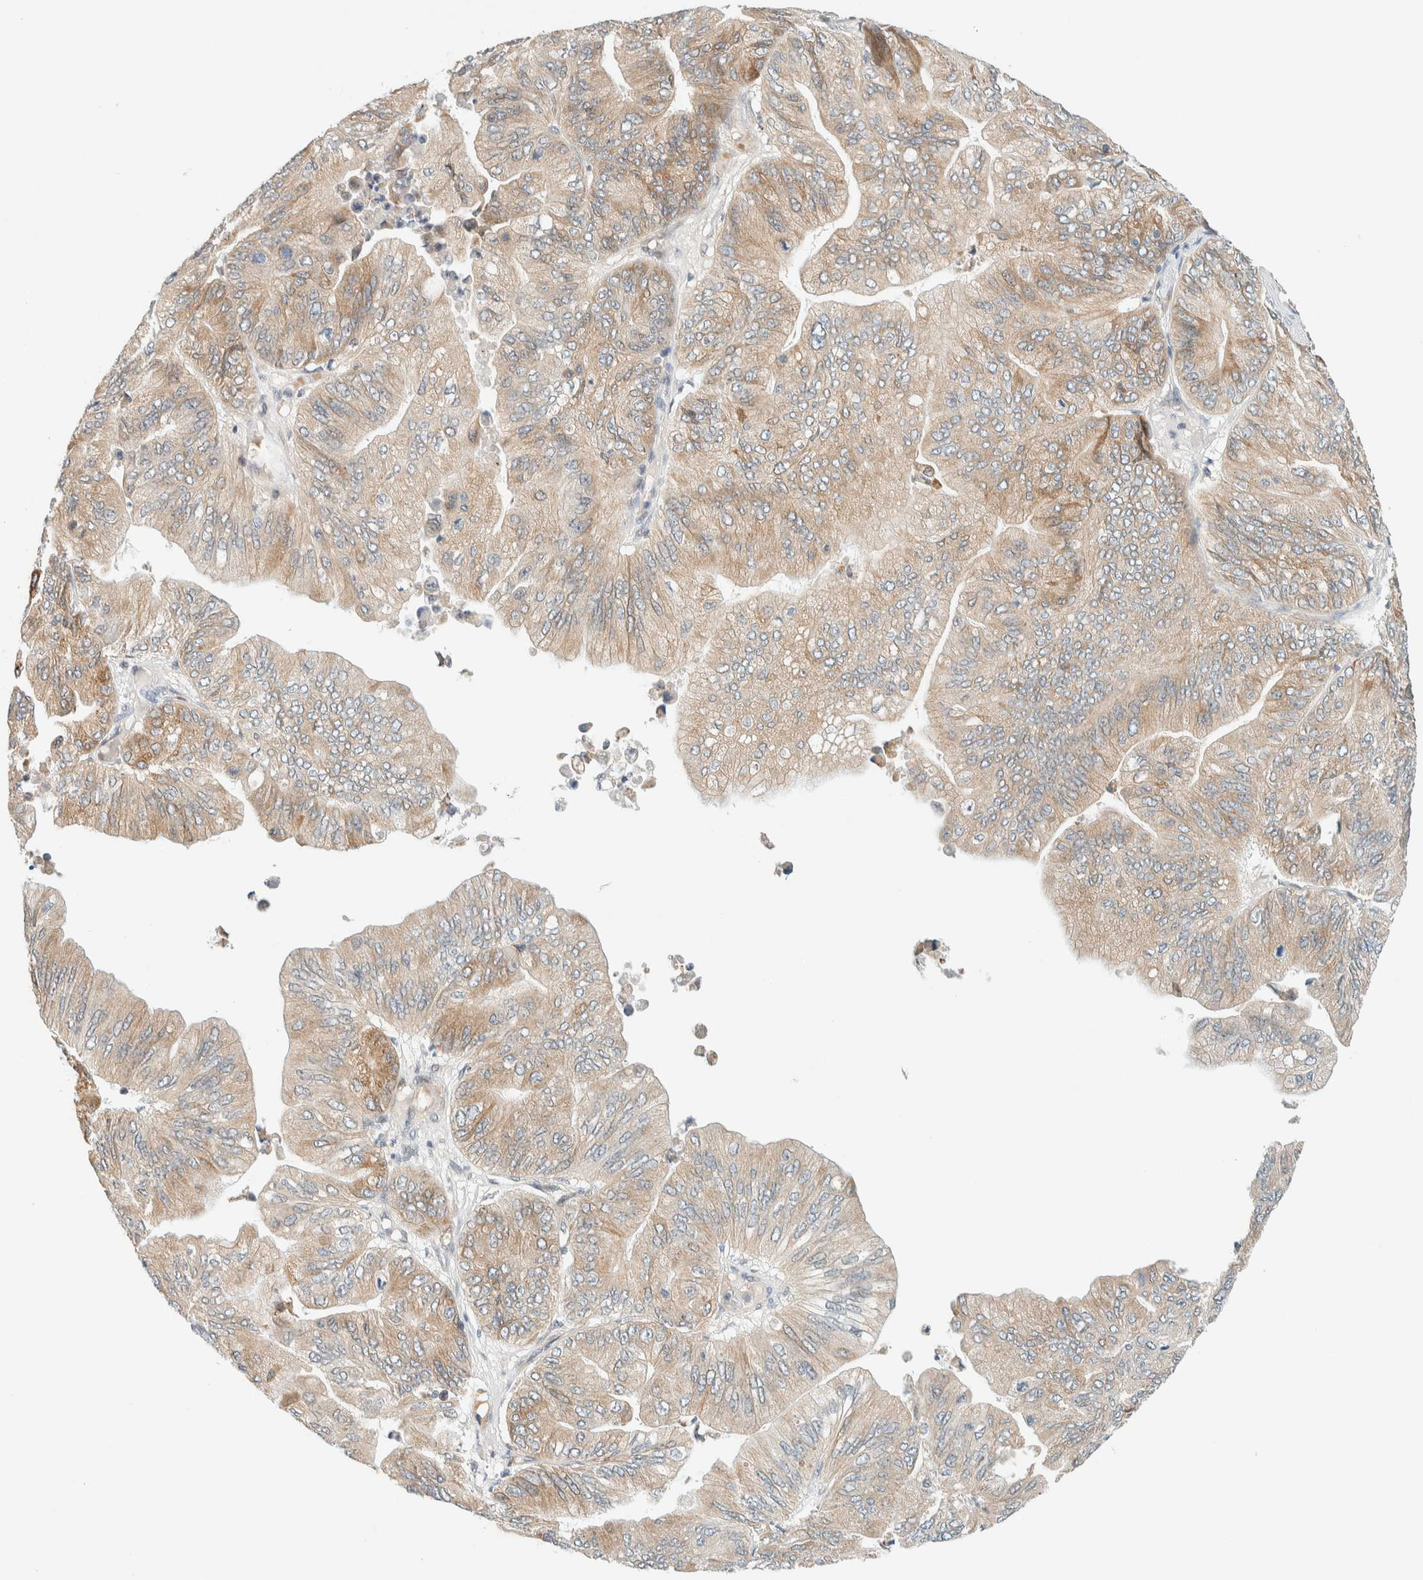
{"staining": {"intensity": "moderate", "quantity": "25%-75%", "location": "cytoplasmic/membranous"}, "tissue": "ovarian cancer", "cell_type": "Tumor cells", "image_type": "cancer", "snomed": [{"axis": "morphology", "description": "Cystadenocarcinoma, mucinous, NOS"}, {"axis": "topography", "description": "Ovary"}], "caption": "Human ovarian cancer (mucinous cystadenocarcinoma) stained with a protein marker reveals moderate staining in tumor cells.", "gene": "SUMF2", "patient": {"sex": "female", "age": 61}}